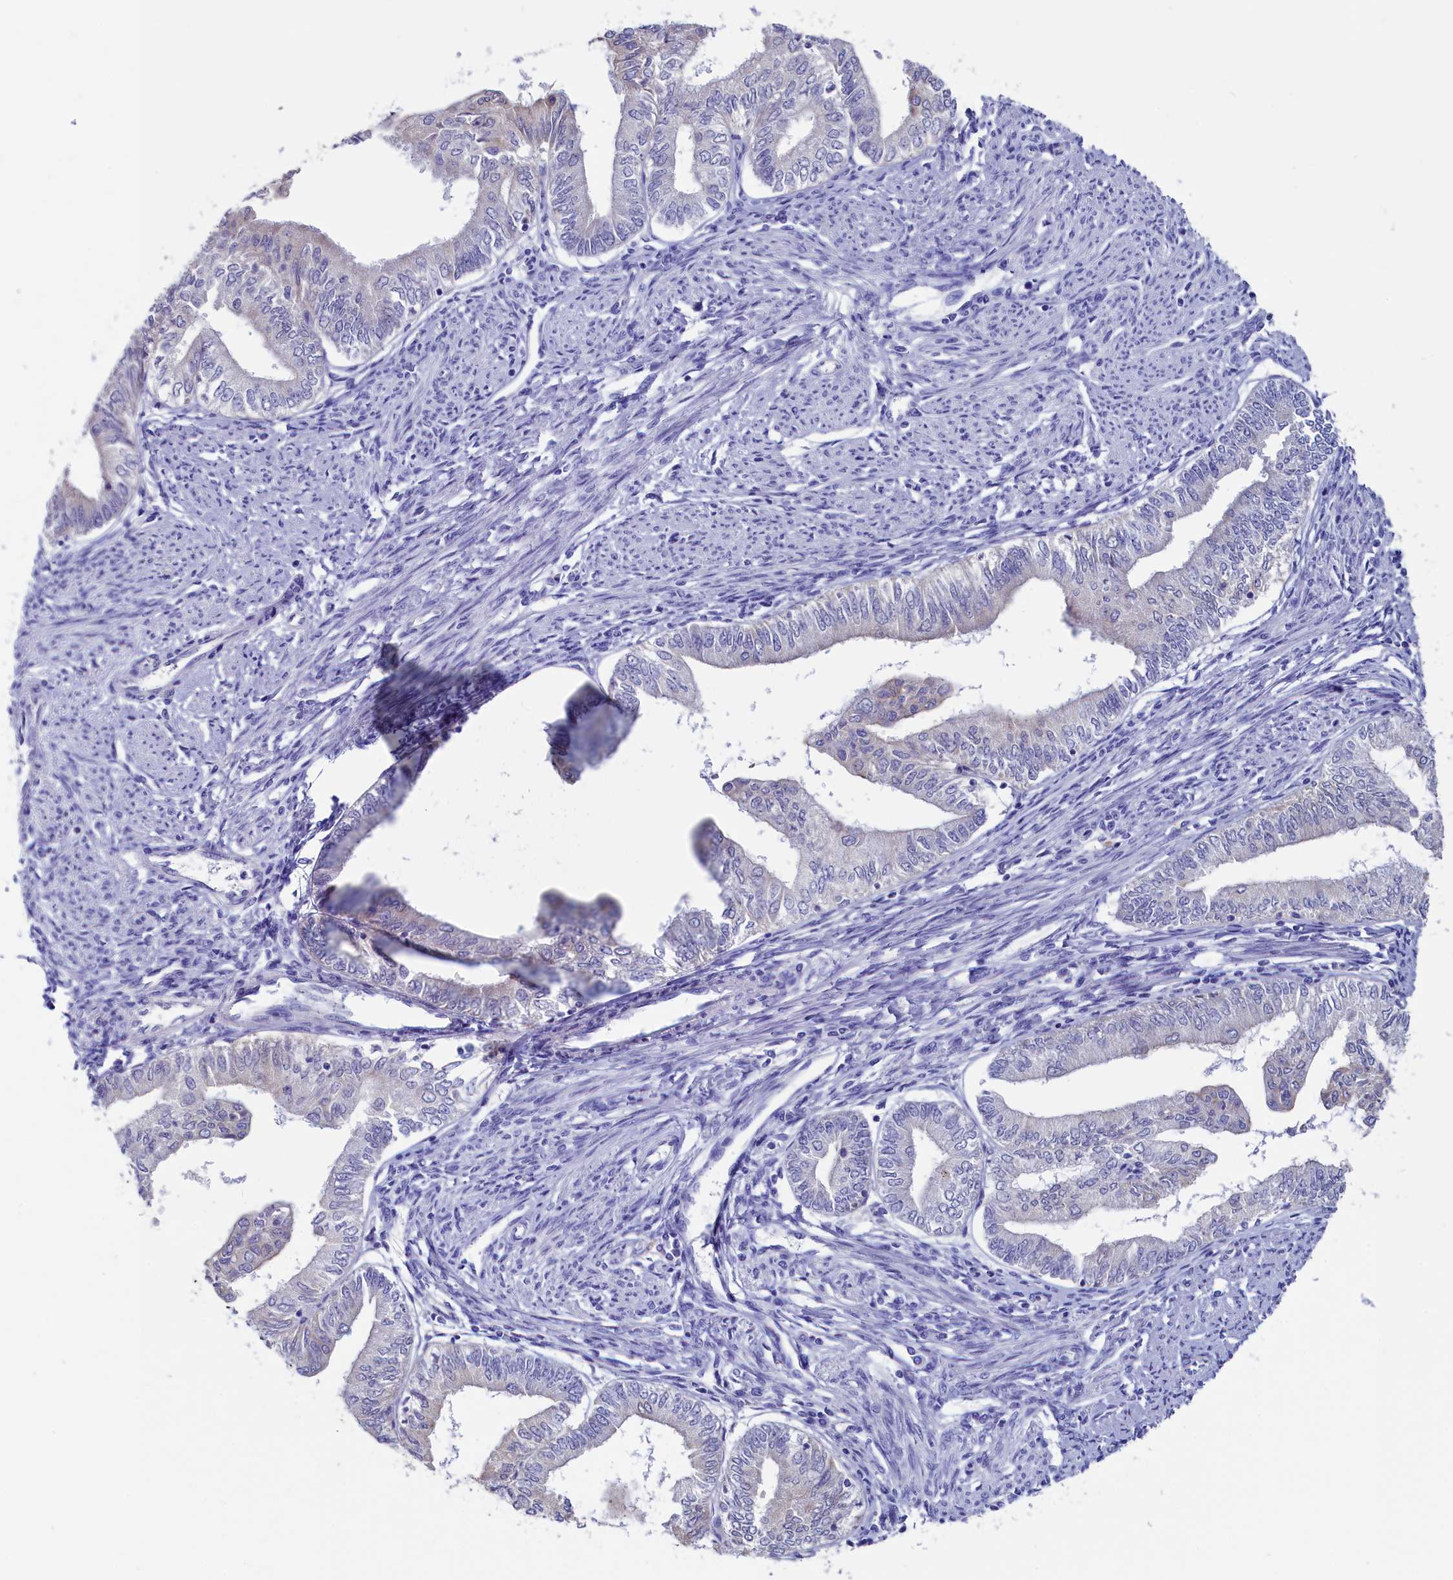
{"staining": {"intensity": "negative", "quantity": "none", "location": "none"}, "tissue": "endometrial cancer", "cell_type": "Tumor cells", "image_type": "cancer", "snomed": [{"axis": "morphology", "description": "Adenocarcinoma, NOS"}, {"axis": "topography", "description": "Endometrium"}], "caption": "An image of human endometrial cancer is negative for staining in tumor cells.", "gene": "CIAPIN1", "patient": {"sex": "female", "age": 66}}